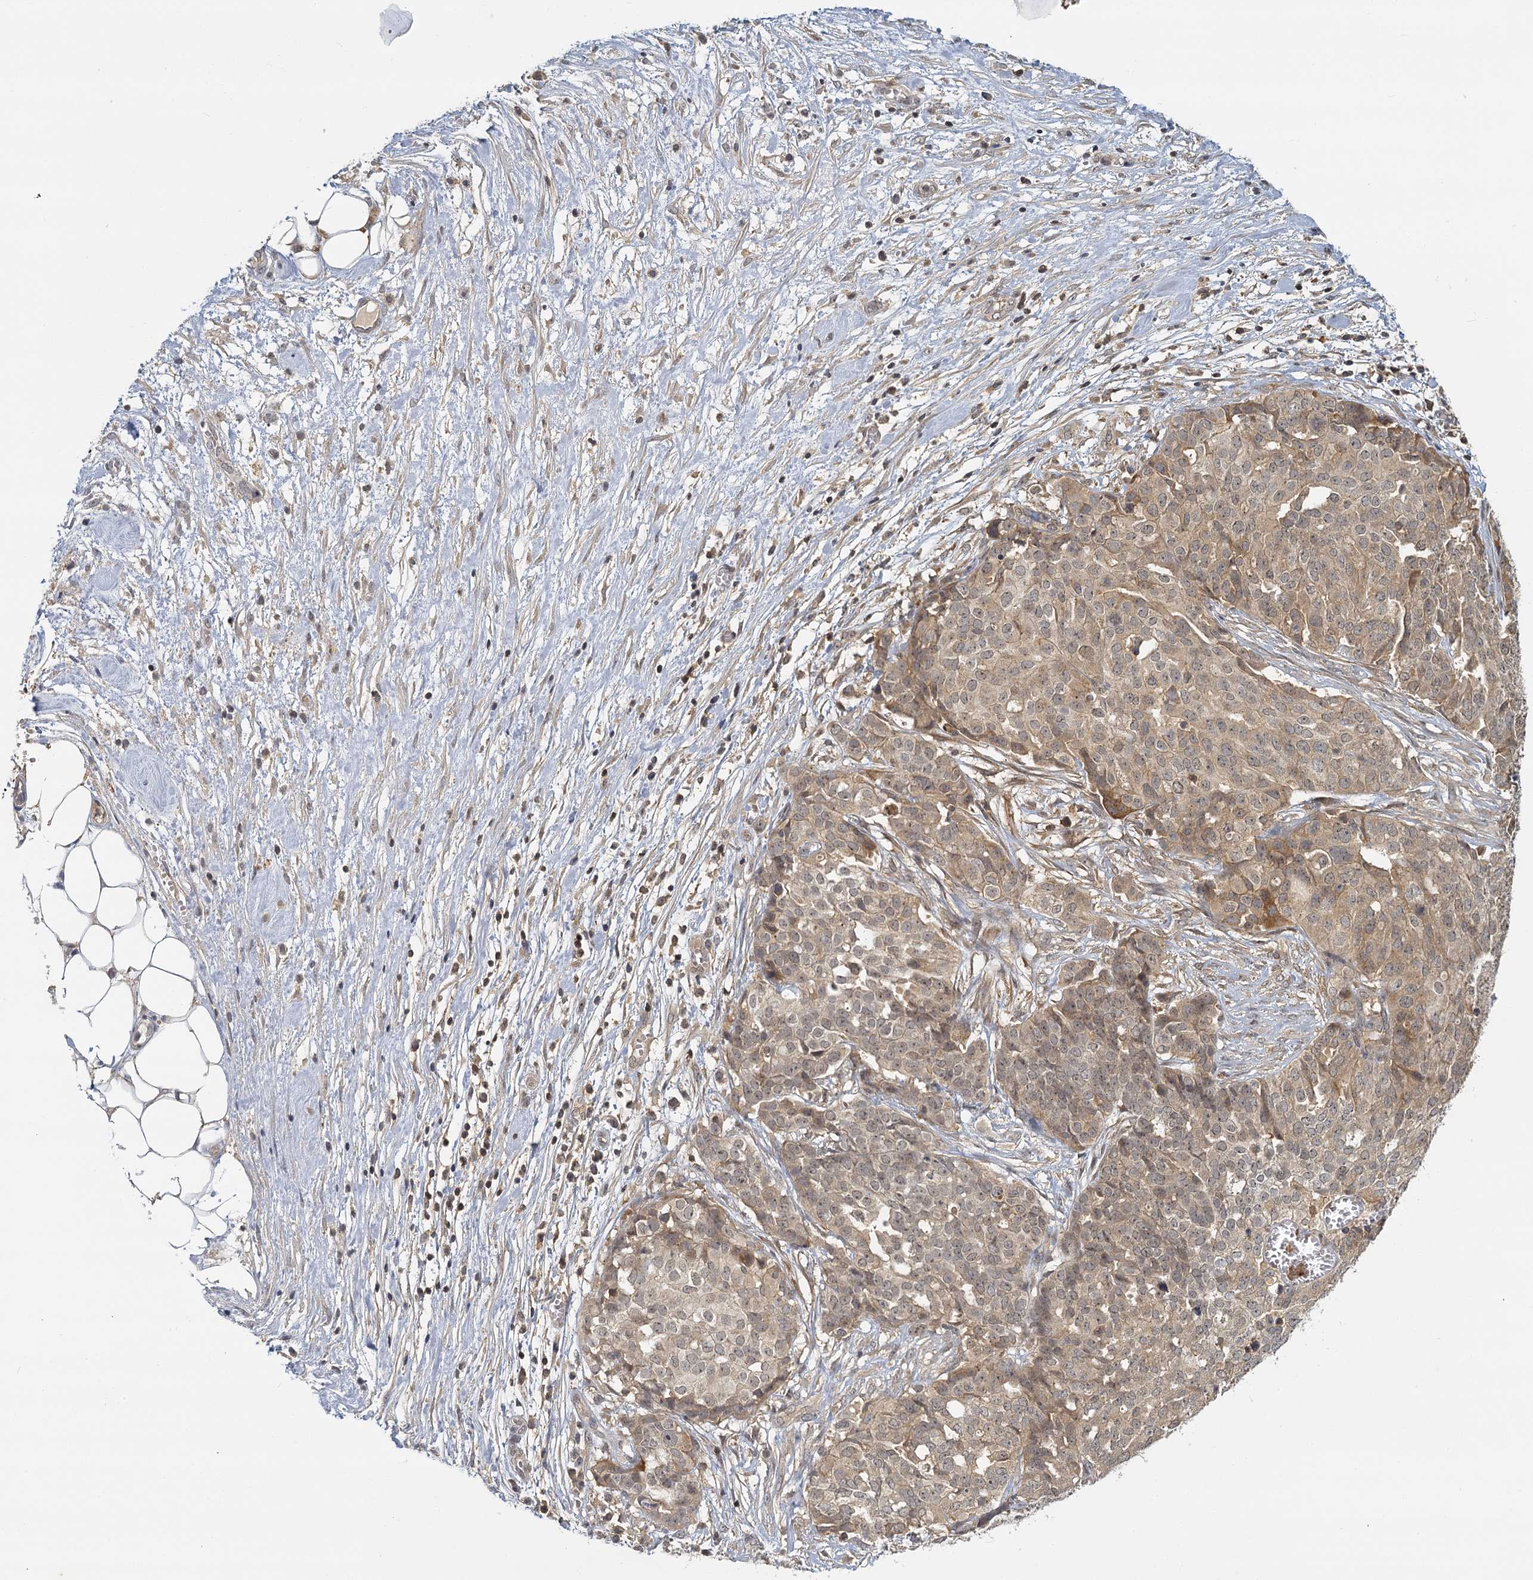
{"staining": {"intensity": "weak", "quantity": "<25%", "location": "cytoplasmic/membranous,nuclear"}, "tissue": "ovarian cancer", "cell_type": "Tumor cells", "image_type": "cancer", "snomed": [{"axis": "morphology", "description": "Cystadenocarcinoma, serous, NOS"}, {"axis": "topography", "description": "Soft tissue"}, {"axis": "topography", "description": "Ovary"}], "caption": "Immunohistochemical staining of ovarian cancer (serous cystadenocarcinoma) demonstrates no significant staining in tumor cells.", "gene": "ZNF549", "patient": {"sex": "female", "age": 57}}